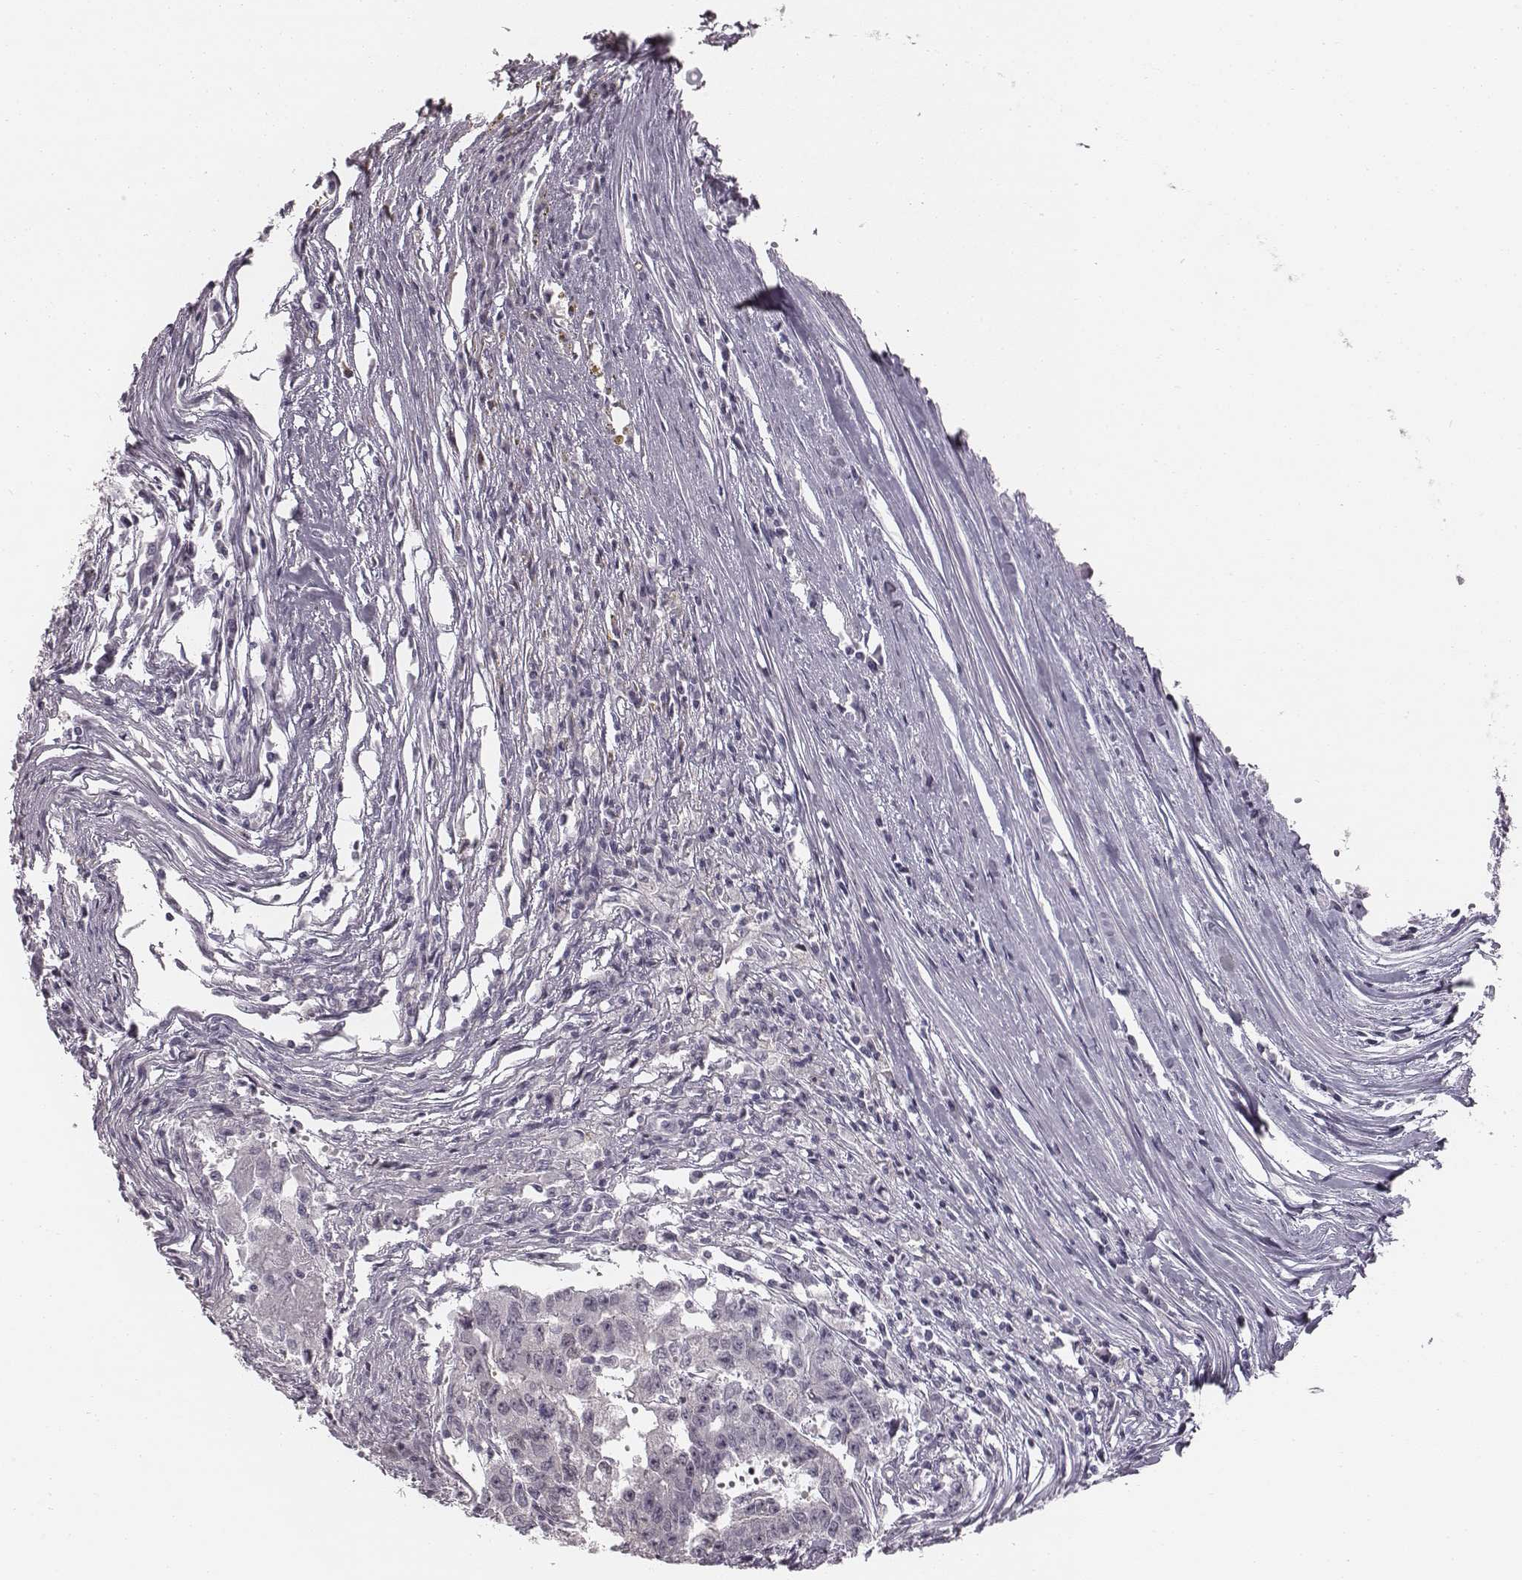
{"staining": {"intensity": "negative", "quantity": "none", "location": "none"}, "tissue": "testis cancer", "cell_type": "Tumor cells", "image_type": "cancer", "snomed": [{"axis": "morphology", "description": "Carcinoma, Embryonal, NOS"}, {"axis": "morphology", "description": "Teratoma, malignant, NOS"}, {"axis": "topography", "description": "Testis"}], "caption": "The immunohistochemistry (IHC) micrograph has no significant expression in tumor cells of testis cancer tissue. (IHC, brightfield microscopy, high magnification).", "gene": "CRISP1", "patient": {"sex": "male", "age": 24}}